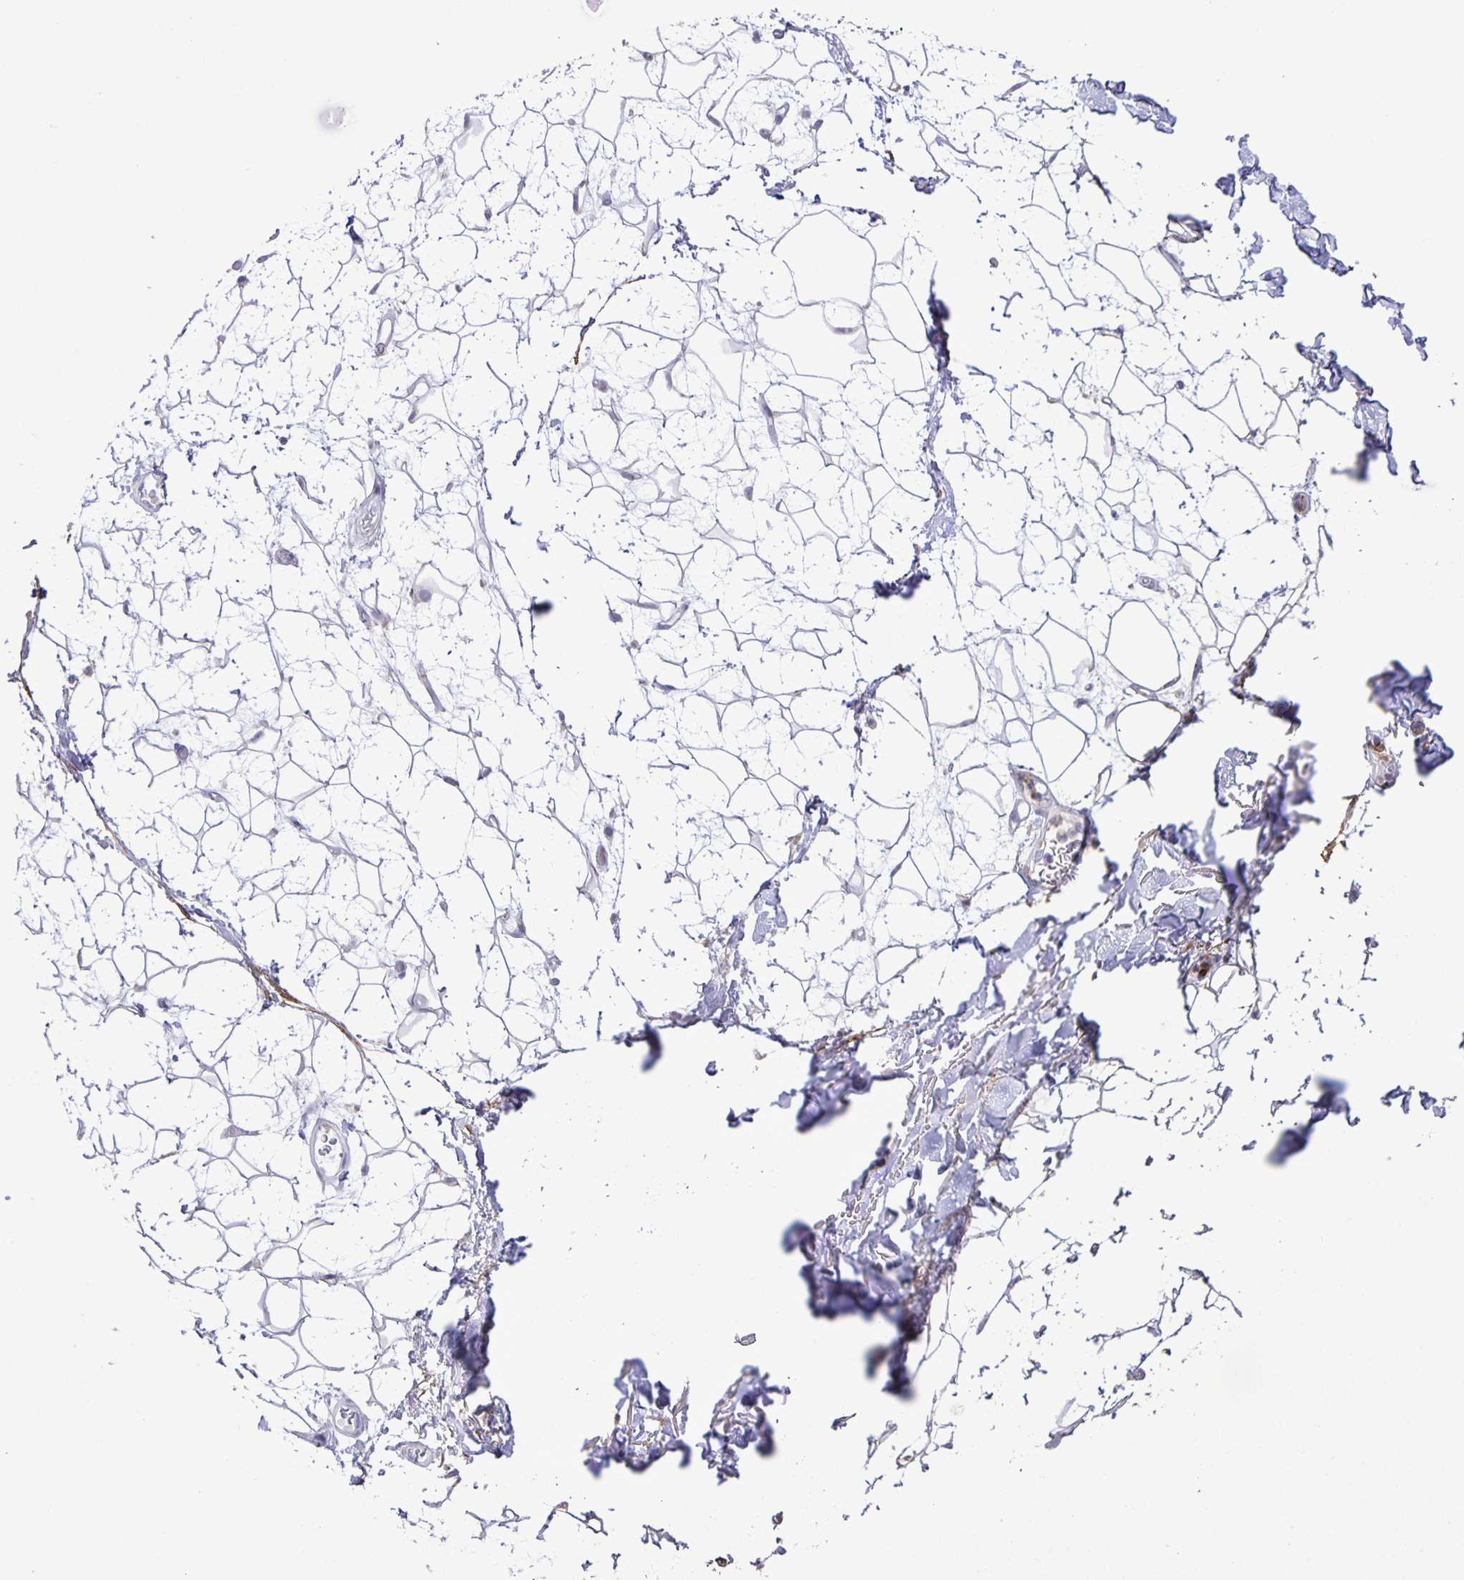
{"staining": {"intensity": "negative", "quantity": "none", "location": "none"}, "tissue": "adipose tissue", "cell_type": "Adipocytes", "image_type": "normal", "snomed": [{"axis": "morphology", "description": "Normal tissue, NOS"}, {"axis": "topography", "description": "Anal"}, {"axis": "topography", "description": "Peripheral nerve tissue"}], "caption": "This micrograph is of unremarkable adipose tissue stained with IHC to label a protein in brown with the nuclei are counter-stained blue. There is no expression in adipocytes.", "gene": "ADCK1", "patient": {"sex": "male", "age": 78}}